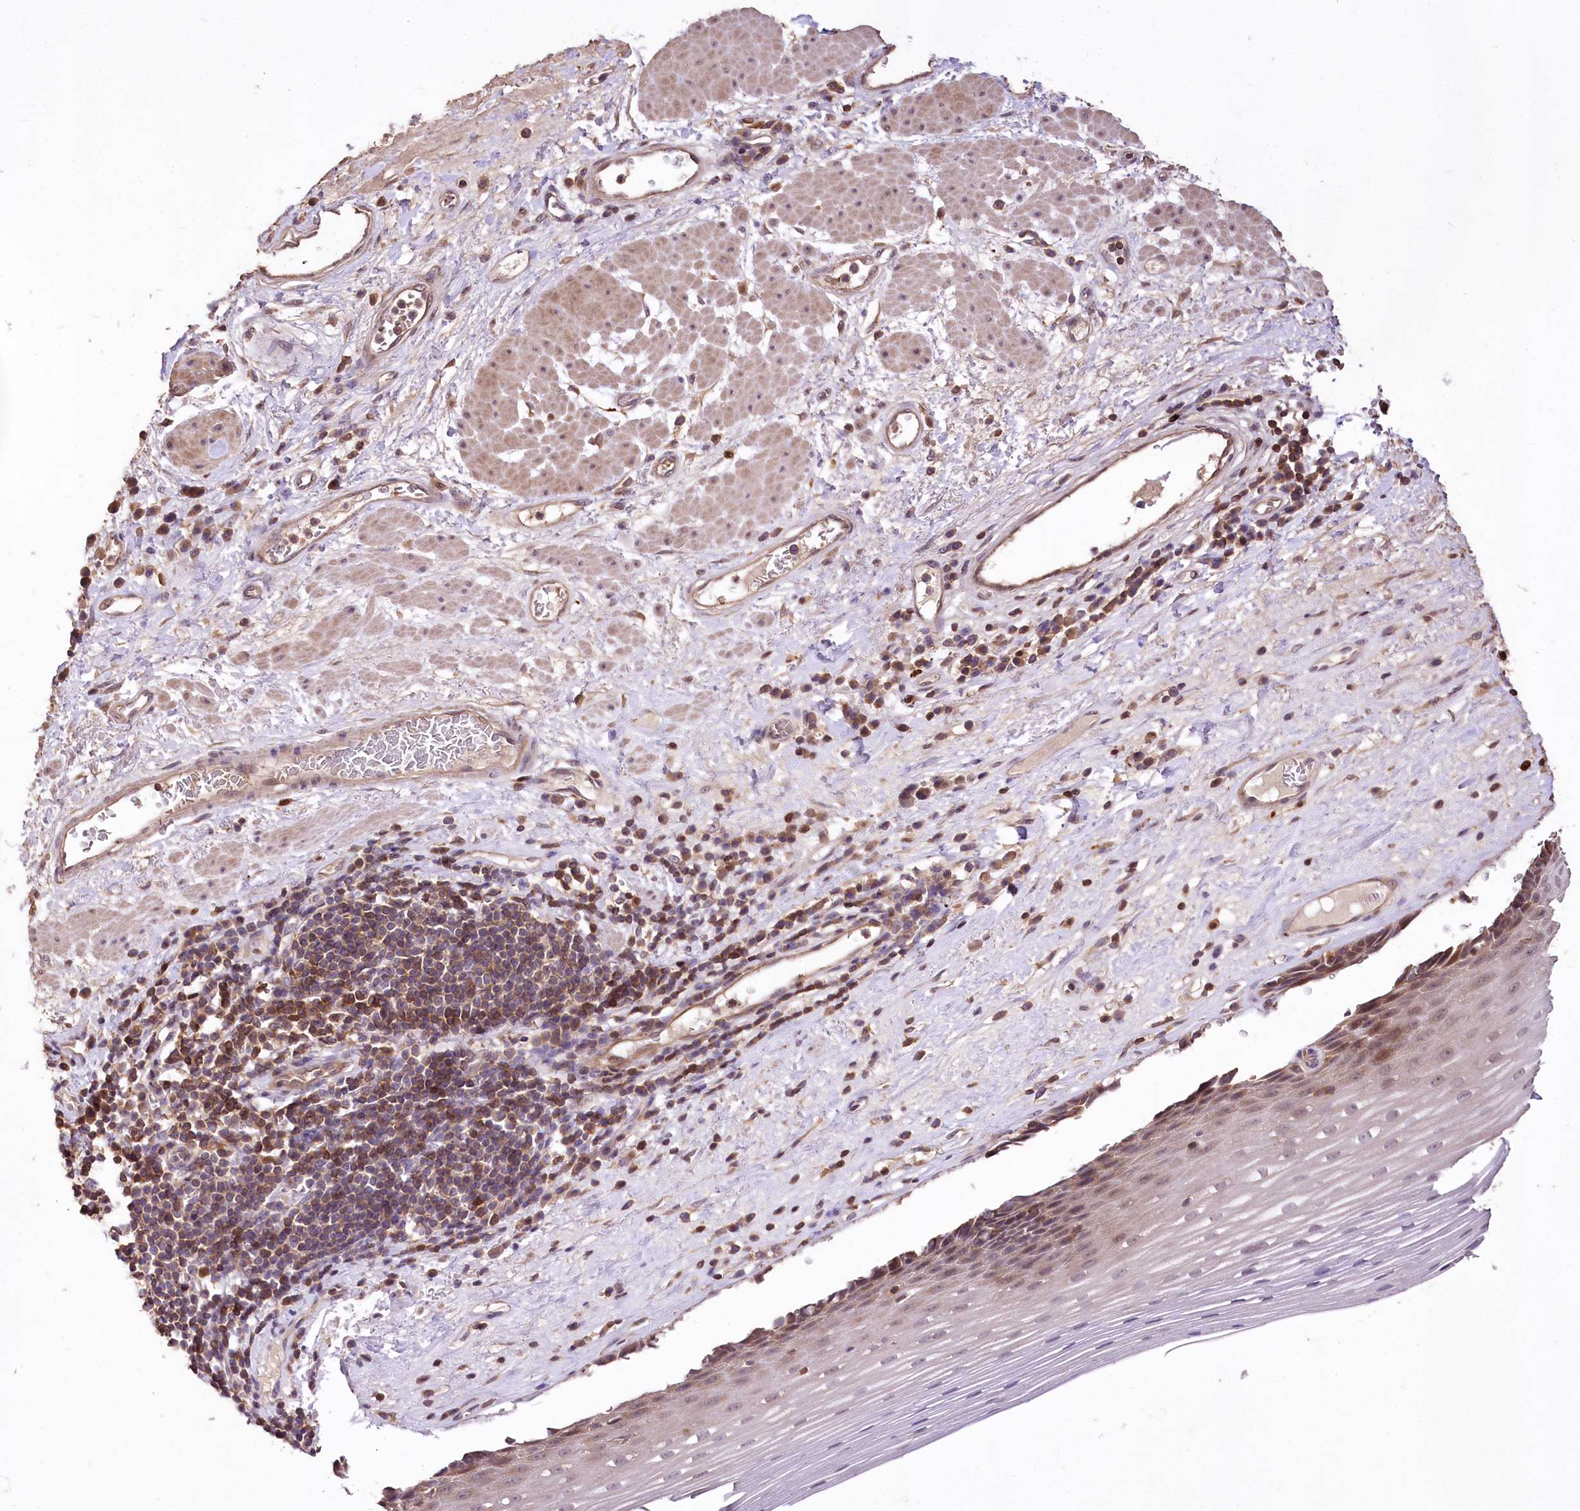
{"staining": {"intensity": "moderate", "quantity": "<25%", "location": "nuclear"}, "tissue": "esophagus", "cell_type": "Squamous epithelial cells", "image_type": "normal", "snomed": [{"axis": "morphology", "description": "Normal tissue, NOS"}, {"axis": "topography", "description": "Esophagus"}], "caption": "Immunohistochemical staining of unremarkable human esophagus exhibits low levels of moderate nuclear staining in approximately <25% of squamous epithelial cells.", "gene": "SERGEF", "patient": {"sex": "male", "age": 62}}